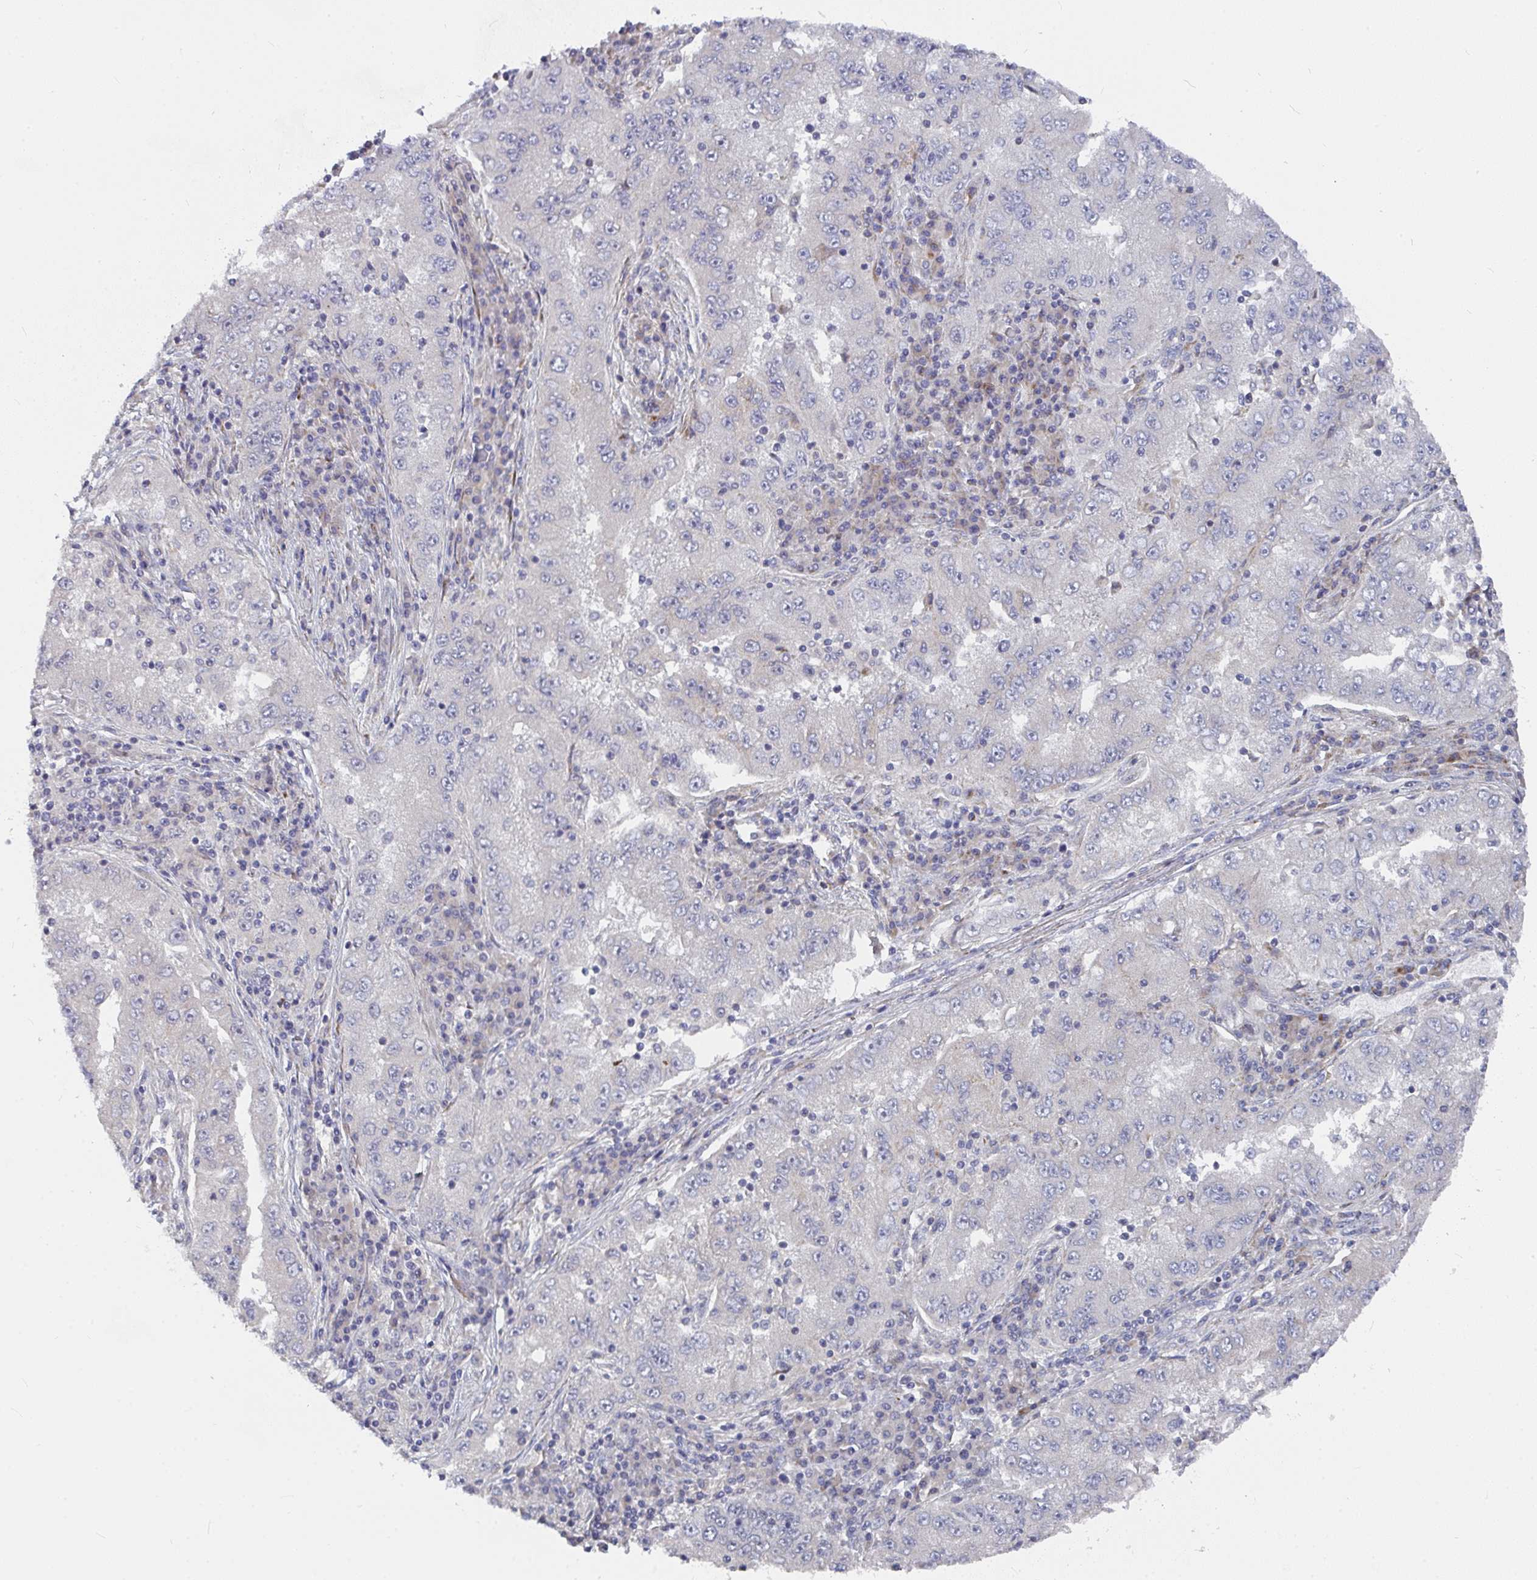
{"staining": {"intensity": "negative", "quantity": "none", "location": "none"}, "tissue": "lung cancer", "cell_type": "Tumor cells", "image_type": "cancer", "snomed": [{"axis": "morphology", "description": "Adenocarcinoma, NOS"}, {"axis": "morphology", "description": "Adenocarcinoma primary or metastatic"}, {"axis": "topography", "description": "Lung"}], "caption": "Tumor cells are negative for brown protein staining in lung cancer.", "gene": "RHEBL1", "patient": {"sex": "male", "age": 74}}